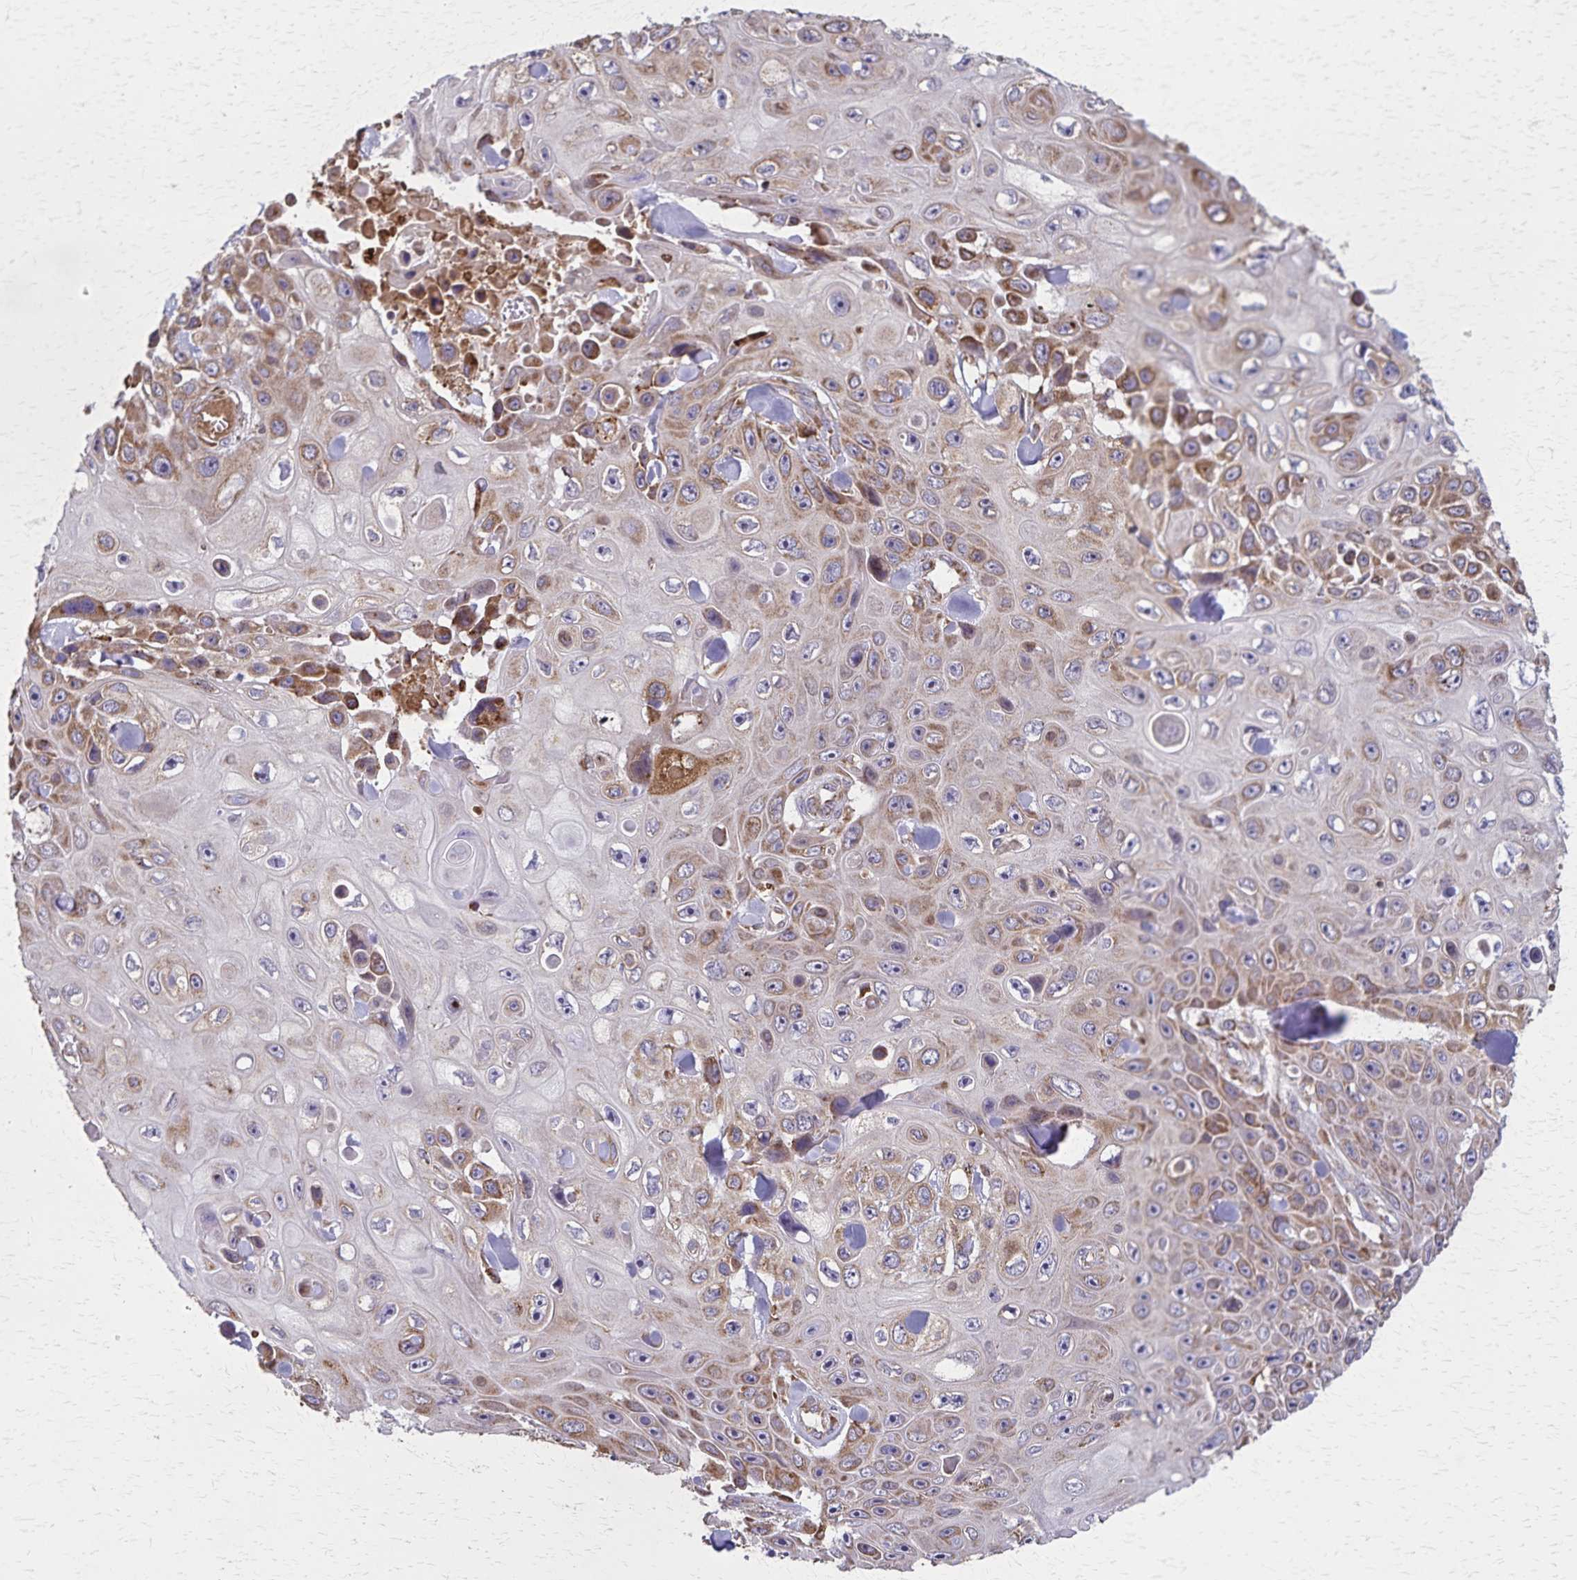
{"staining": {"intensity": "moderate", "quantity": ">75%", "location": "cytoplasmic/membranous"}, "tissue": "skin cancer", "cell_type": "Tumor cells", "image_type": "cancer", "snomed": [{"axis": "morphology", "description": "Squamous cell carcinoma, NOS"}, {"axis": "topography", "description": "Skin"}], "caption": "Protein staining demonstrates moderate cytoplasmic/membranous positivity in approximately >75% of tumor cells in skin cancer (squamous cell carcinoma).", "gene": "RNF10", "patient": {"sex": "male", "age": 82}}